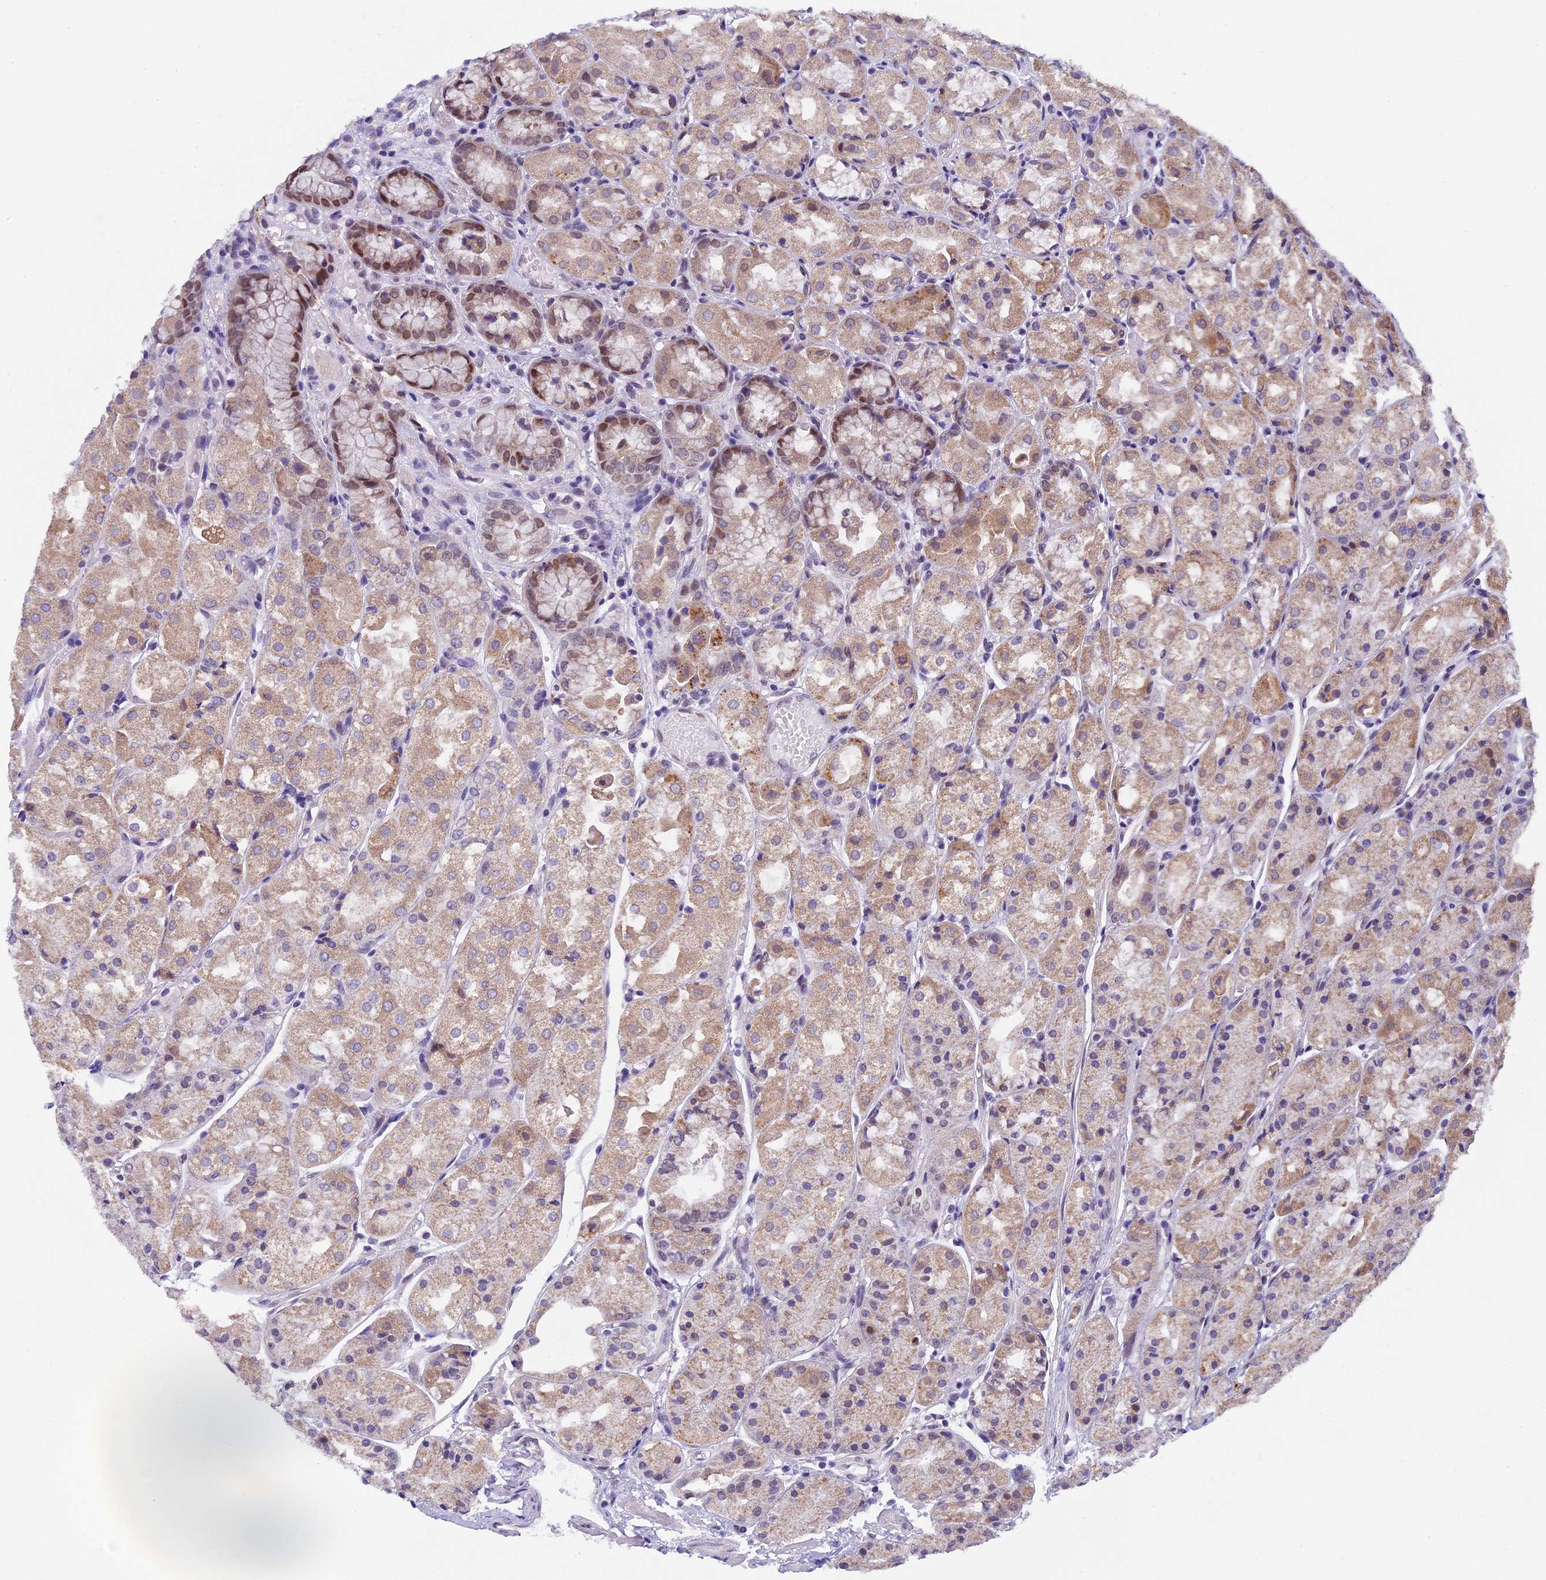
{"staining": {"intensity": "moderate", "quantity": "25%-75%", "location": "cytoplasmic/membranous,nuclear"}, "tissue": "stomach", "cell_type": "Glandular cells", "image_type": "normal", "snomed": [{"axis": "morphology", "description": "Normal tissue, NOS"}, {"axis": "topography", "description": "Stomach, upper"}], "caption": "Immunohistochemical staining of normal human stomach reveals moderate cytoplasmic/membranous,nuclear protein staining in approximately 25%-75% of glandular cells.", "gene": "ZNF317", "patient": {"sex": "male", "age": 72}}